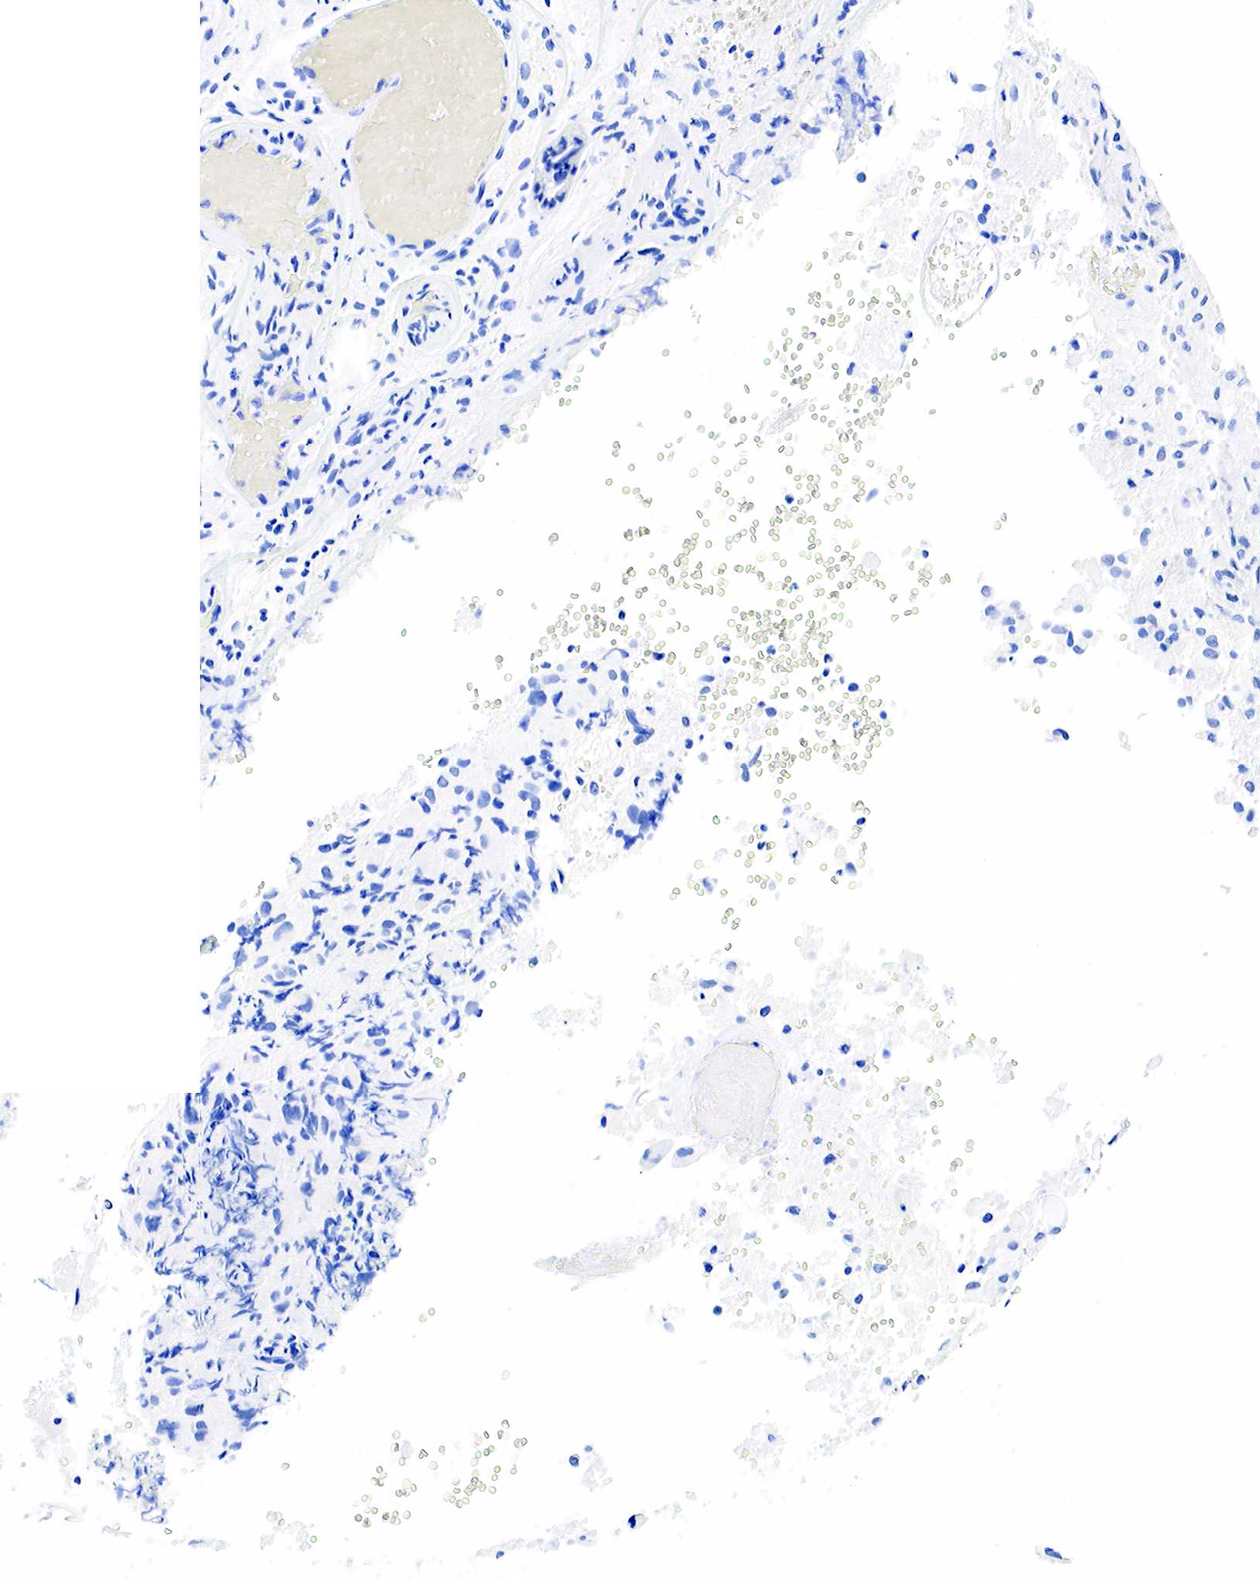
{"staining": {"intensity": "negative", "quantity": "none", "location": "none"}, "tissue": "glioma", "cell_type": "Tumor cells", "image_type": "cancer", "snomed": [{"axis": "morphology", "description": "Glioma, malignant, High grade"}, {"axis": "topography", "description": "Brain"}], "caption": "DAB immunohistochemical staining of glioma demonstrates no significant staining in tumor cells.", "gene": "ESR1", "patient": {"sex": "male", "age": 69}}